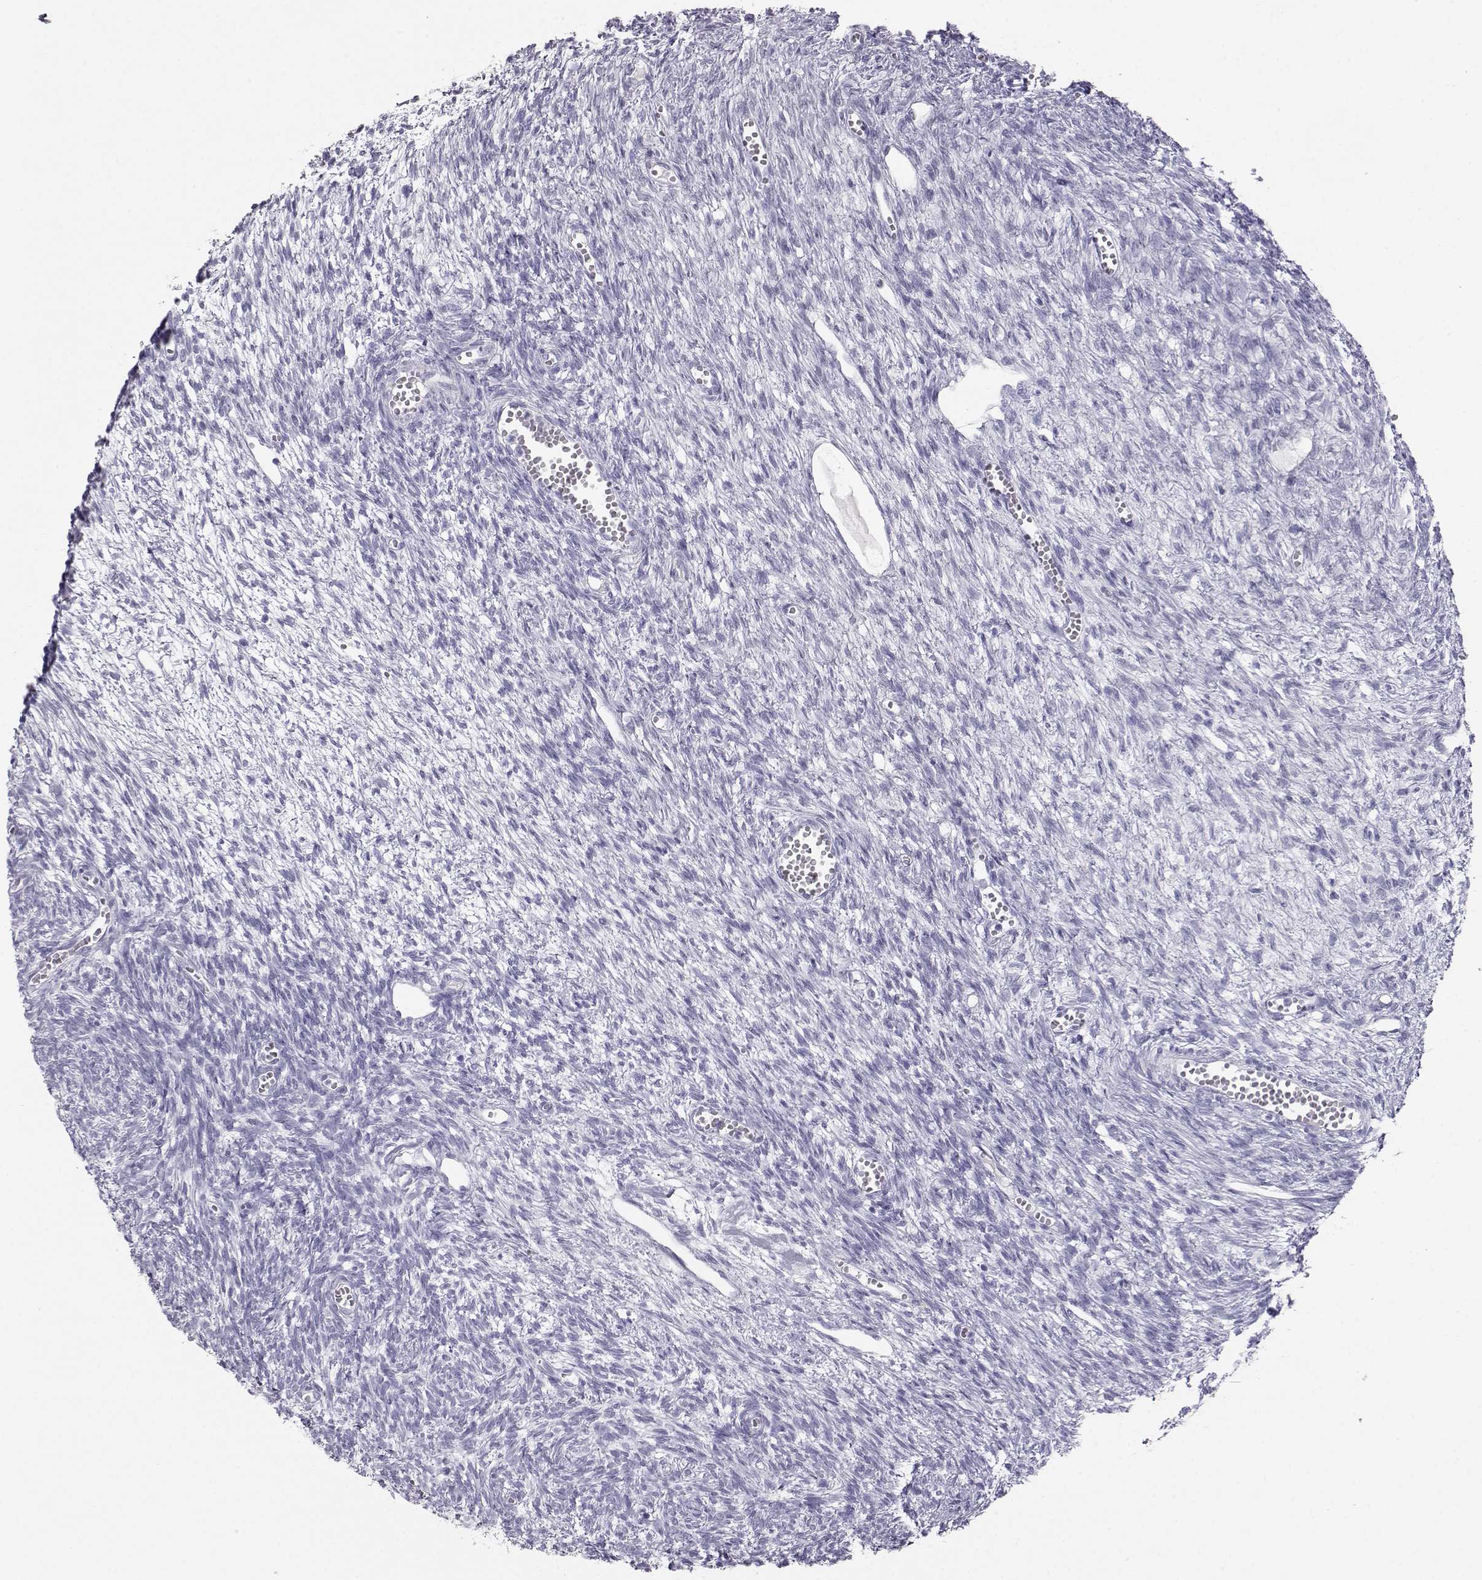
{"staining": {"intensity": "negative", "quantity": "none", "location": "none"}, "tissue": "ovary", "cell_type": "Follicle cells", "image_type": "normal", "snomed": [{"axis": "morphology", "description": "Normal tissue, NOS"}, {"axis": "topography", "description": "Ovary"}], "caption": "A micrograph of human ovary is negative for staining in follicle cells. (DAB (3,3'-diaminobenzidine) immunohistochemistry (IHC) visualized using brightfield microscopy, high magnification).", "gene": "ITLN1", "patient": {"sex": "female", "age": 43}}